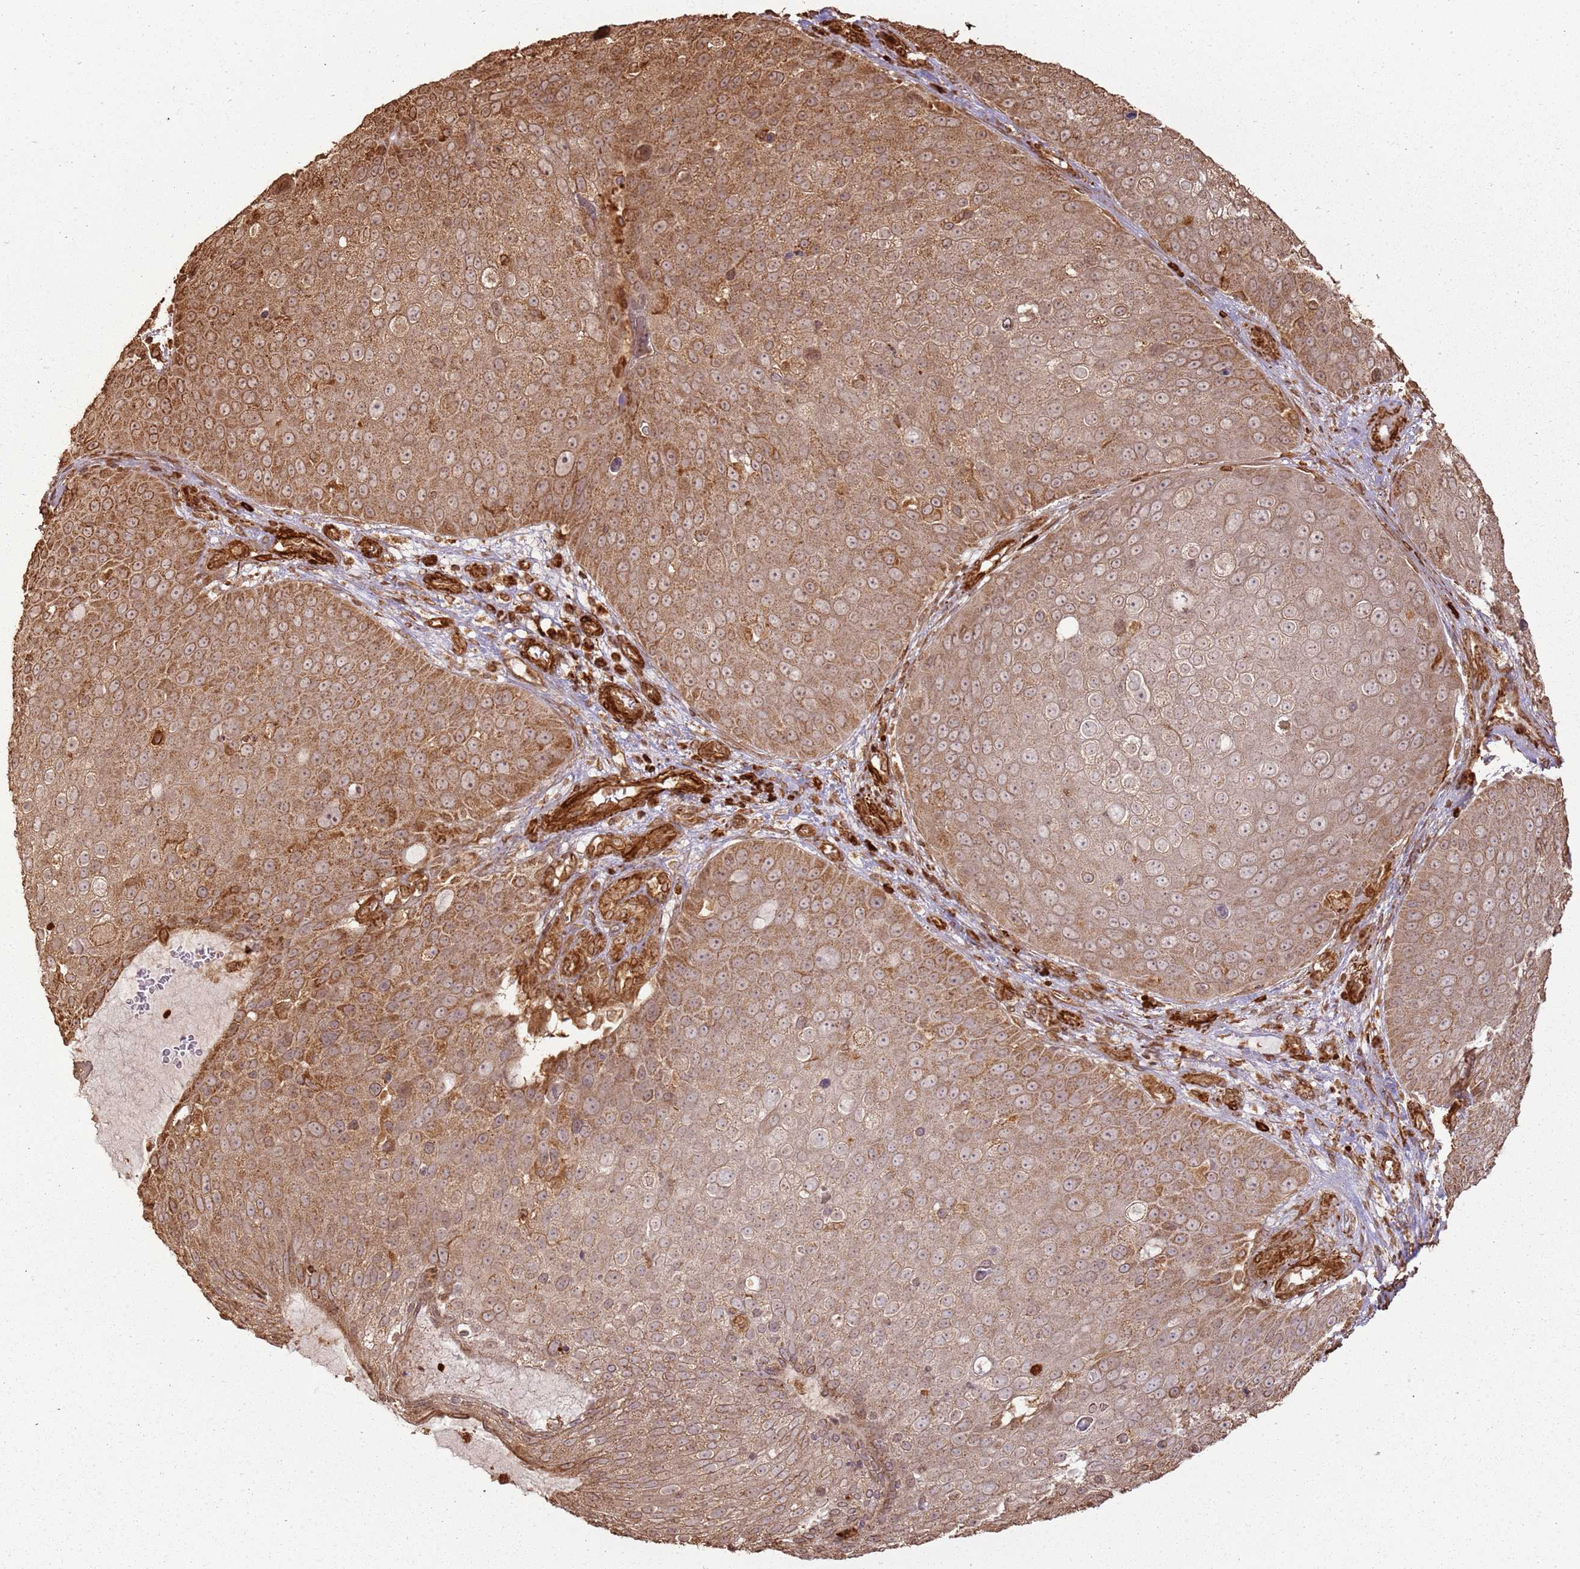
{"staining": {"intensity": "moderate", "quantity": ">75%", "location": "cytoplasmic/membranous"}, "tissue": "skin cancer", "cell_type": "Tumor cells", "image_type": "cancer", "snomed": [{"axis": "morphology", "description": "Squamous cell carcinoma, NOS"}, {"axis": "topography", "description": "Skin"}], "caption": "Approximately >75% of tumor cells in skin cancer (squamous cell carcinoma) display moderate cytoplasmic/membranous protein staining as visualized by brown immunohistochemical staining.", "gene": "DDX59", "patient": {"sex": "male", "age": 71}}